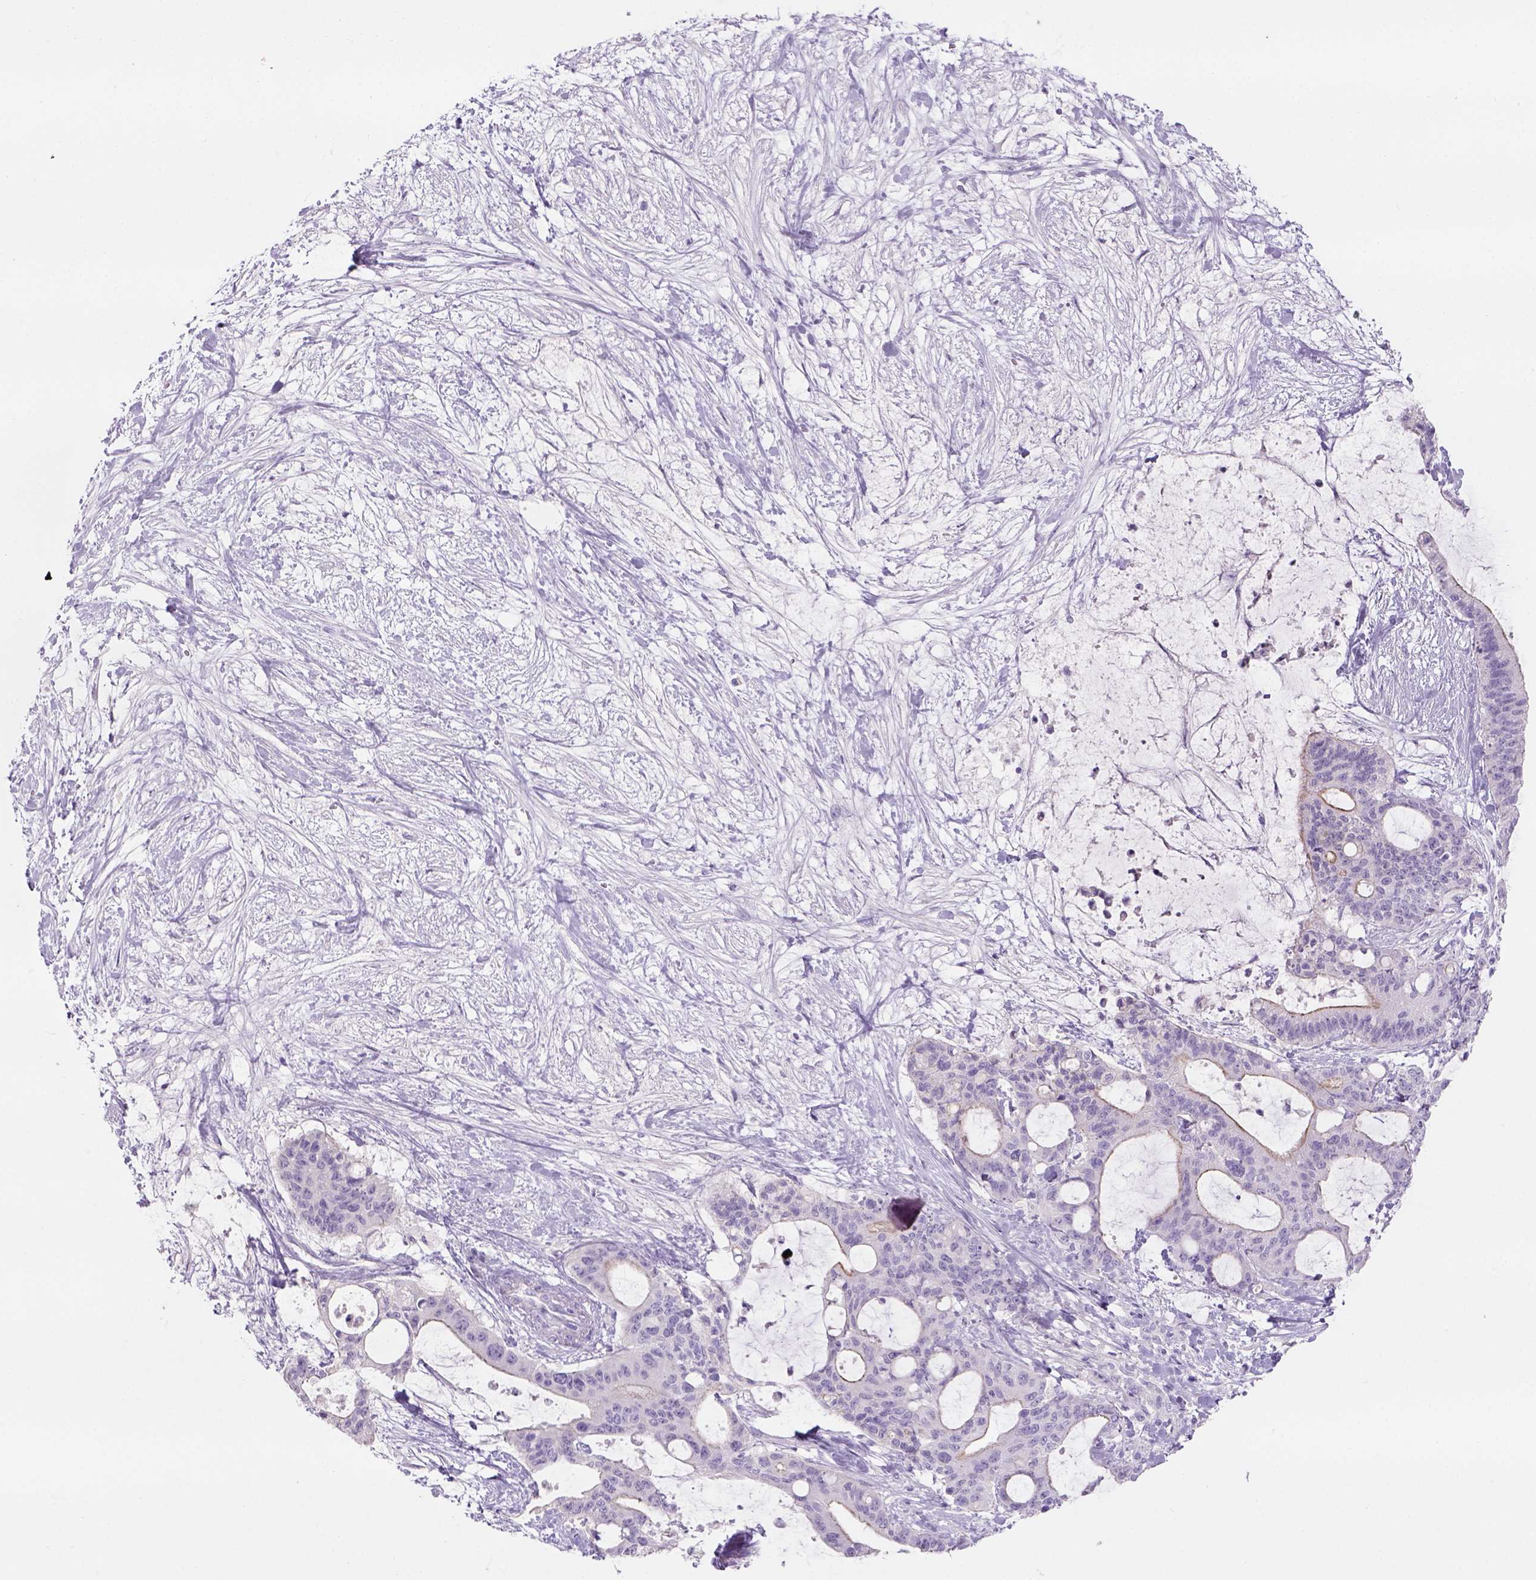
{"staining": {"intensity": "negative", "quantity": "none", "location": "none"}, "tissue": "liver cancer", "cell_type": "Tumor cells", "image_type": "cancer", "snomed": [{"axis": "morphology", "description": "Cholangiocarcinoma"}, {"axis": "topography", "description": "Liver"}], "caption": "IHC histopathology image of human liver cholangiocarcinoma stained for a protein (brown), which demonstrates no positivity in tumor cells. The staining is performed using DAB (3,3'-diaminobenzidine) brown chromogen with nuclei counter-stained in using hematoxylin.", "gene": "TENM4", "patient": {"sex": "female", "age": 73}}